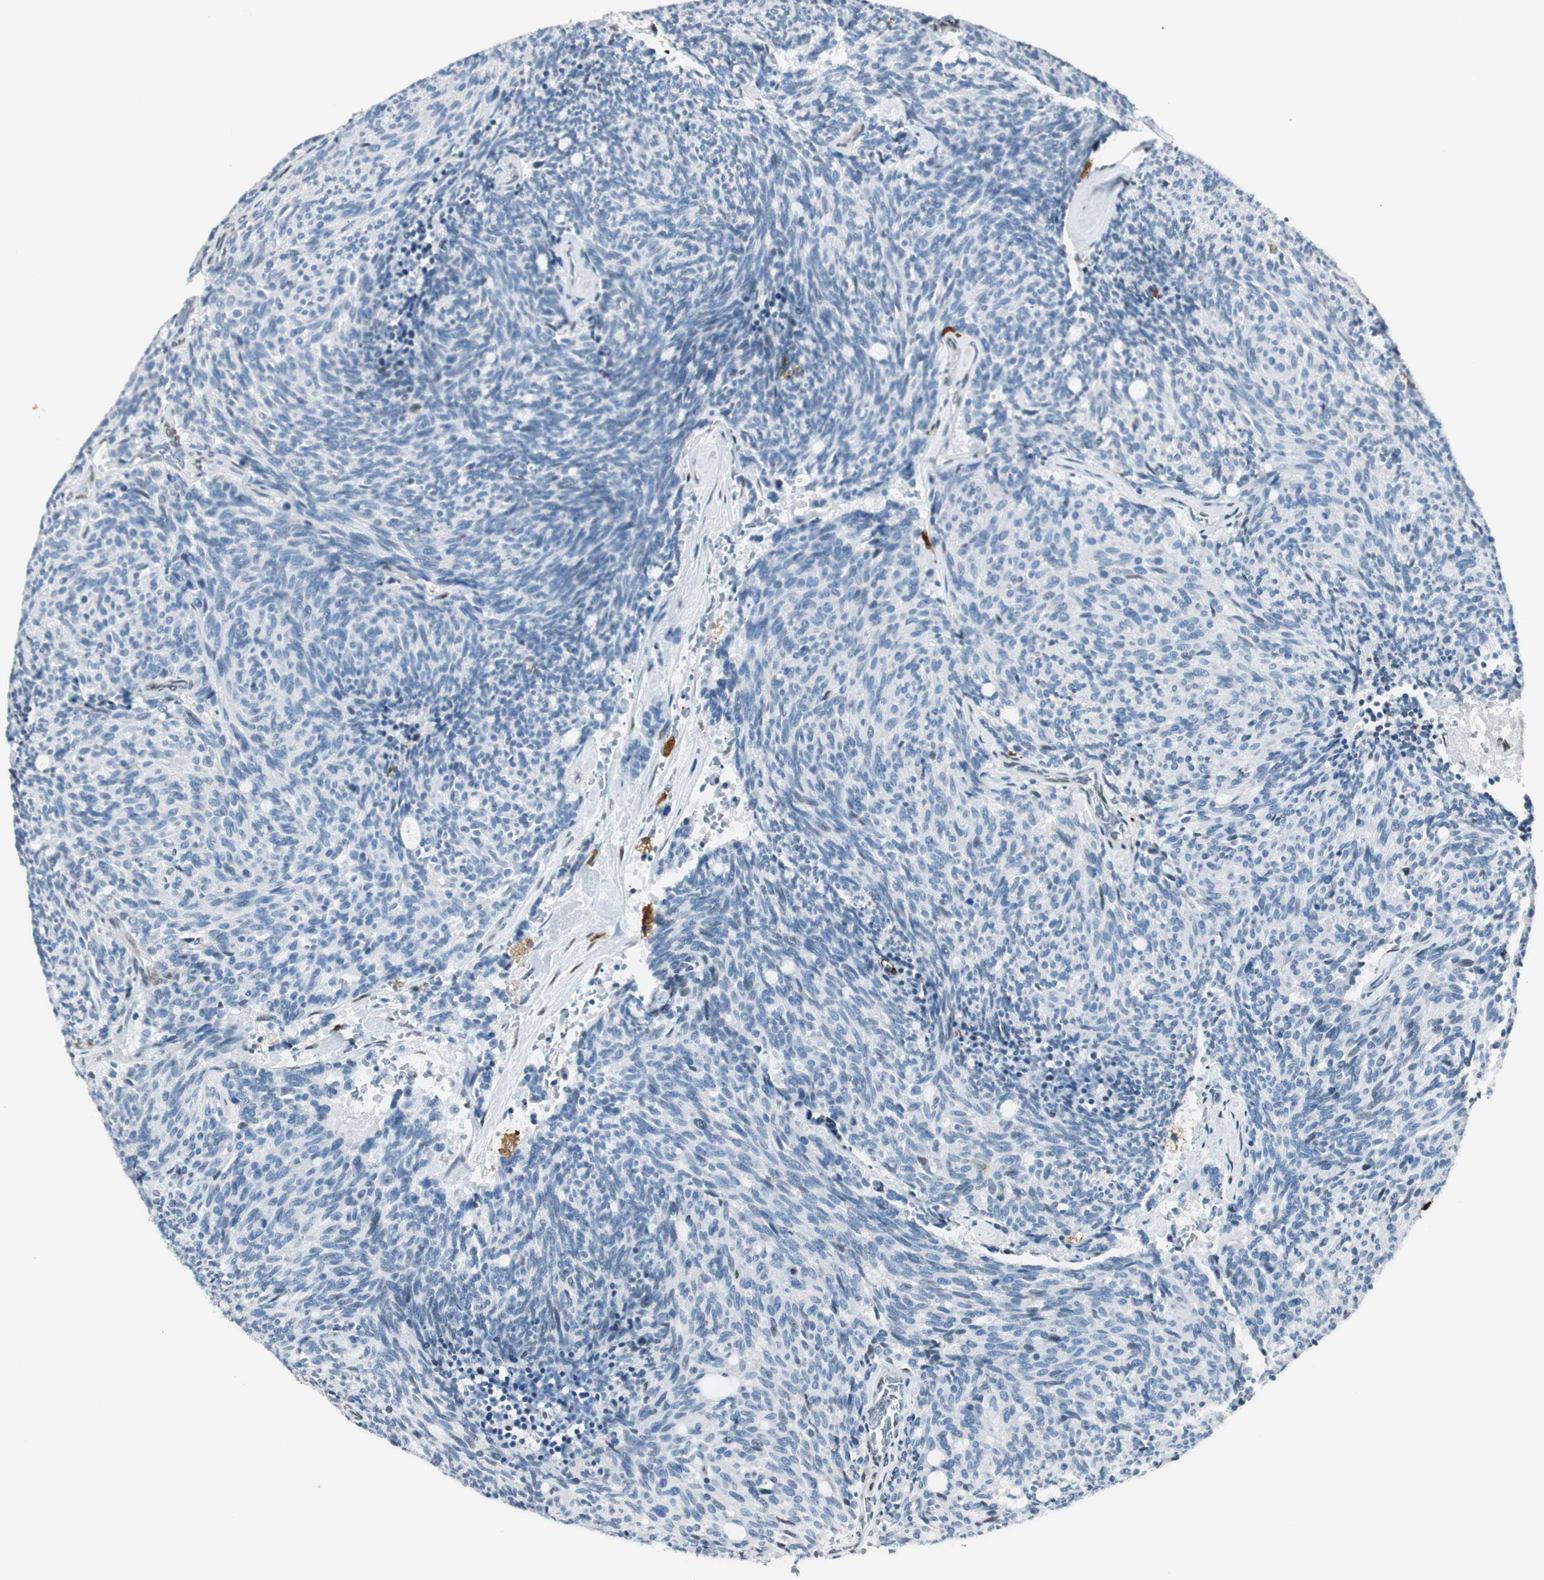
{"staining": {"intensity": "negative", "quantity": "none", "location": "none"}, "tissue": "carcinoid", "cell_type": "Tumor cells", "image_type": "cancer", "snomed": [{"axis": "morphology", "description": "Carcinoid, malignant, NOS"}, {"axis": "topography", "description": "Pancreas"}], "caption": "This is a image of immunohistochemistry staining of carcinoid, which shows no positivity in tumor cells.", "gene": "TMEM260", "patient": {"sex": "female", "age": 54}}